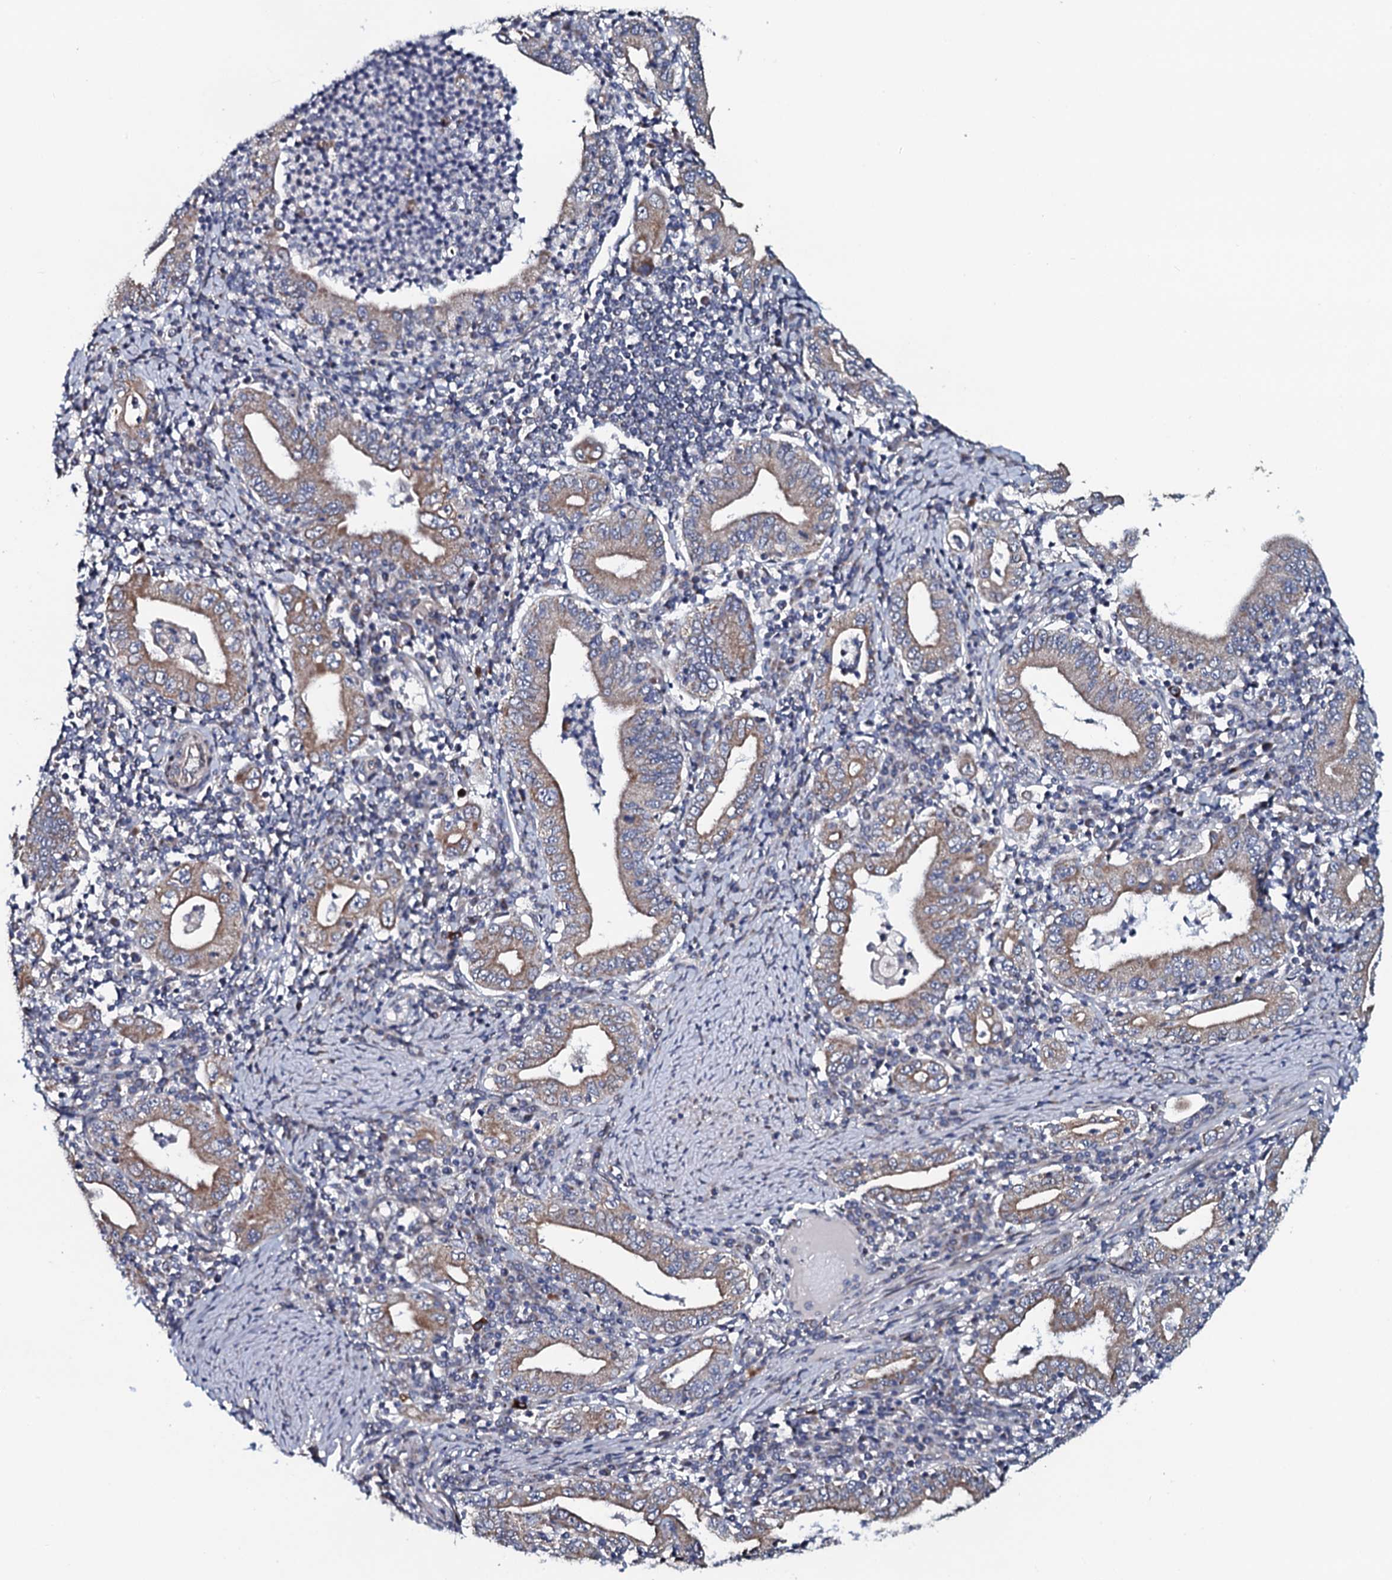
{"staining": {"intensity": "weak", "quantity": ">75%", "location": "cytoplasmic/membranous"}, "tissue": "stomach cancer", "cell_type": "Tumor cells", "image_type": "cancer", "snomed": [{"axis": "morphology", "description": "Normal tissue, NOS"}, {"axis": "morphology", "description": "Adenocarcinoma, NOS"}, {"axis": "topography", "description": "Esophagus"}, {"axis": "topography", "description": "Stomach, upper"}, {"axis": "topography", "description": "Peripheral nerve tissue"}], "caption": "Human stomach cancer (adenocarcinoma) stained for a protein (brown) demonstrates weak cytoplasmic/membranous positive positivity in about >75% of tumor cells.", "gene": "KCTD4", "patient": {"sex": "male", "age": 62}}